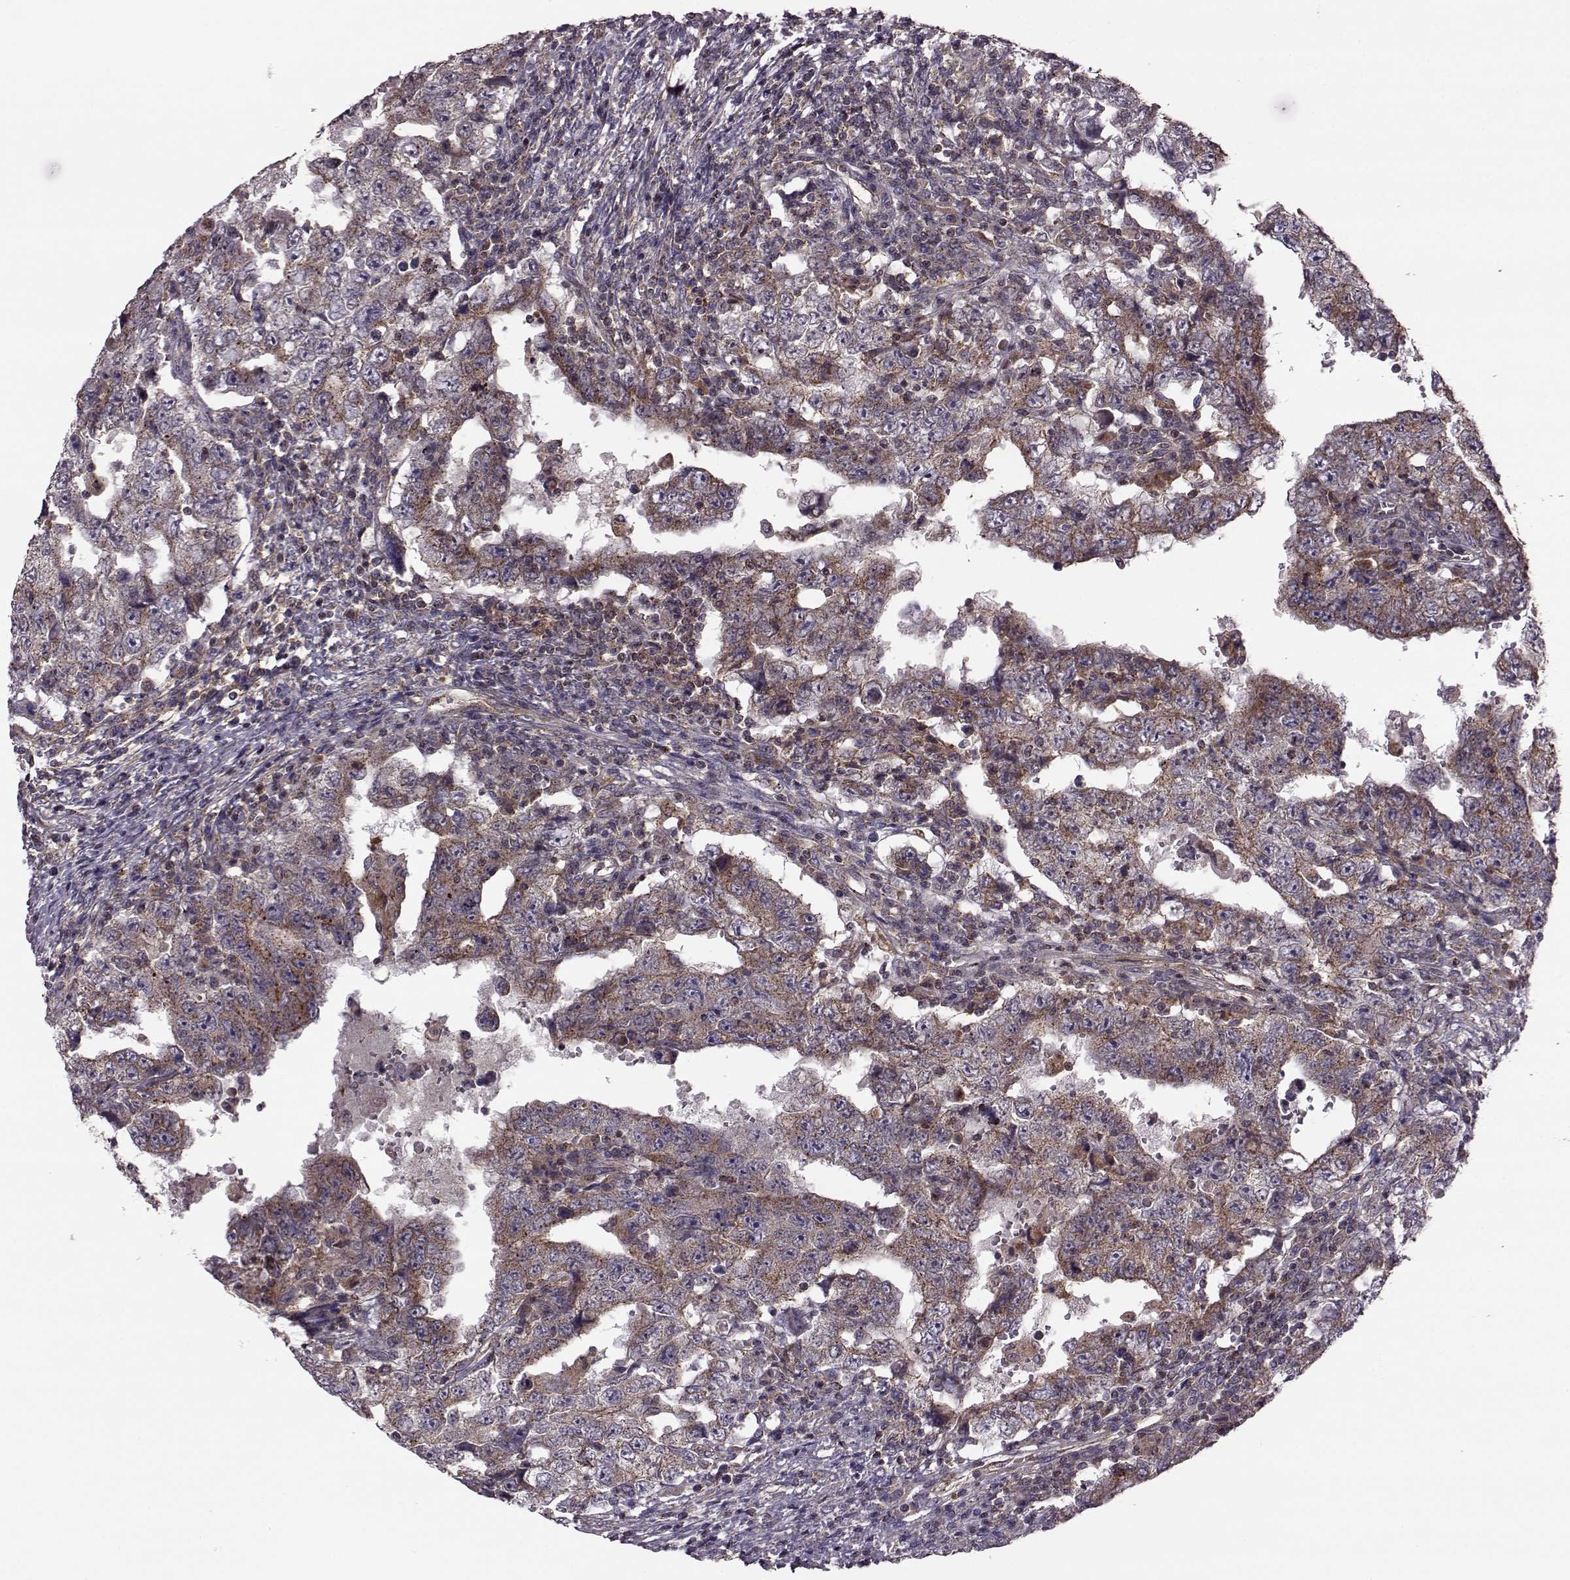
{"staining": {"intensity": "strong", "quantity": "25%-75%", "location": "cytoplasmic/membranous"}, "tissue": "testis cancer", "cell_type": "Tumor cells", "image_type": "cancer", "snomed": [{"axis": "morphology", "description": "Carcinoma, Embryonal, NOS"}, {"axis": "topography", "description": "Testis"}], "caption": "Human testis embryonal carcinoma stained with a protein marker exhibits strong staining in tumor cells.", "gene": "FNIP2", "patient": {"sex": "male", "age": 26}}